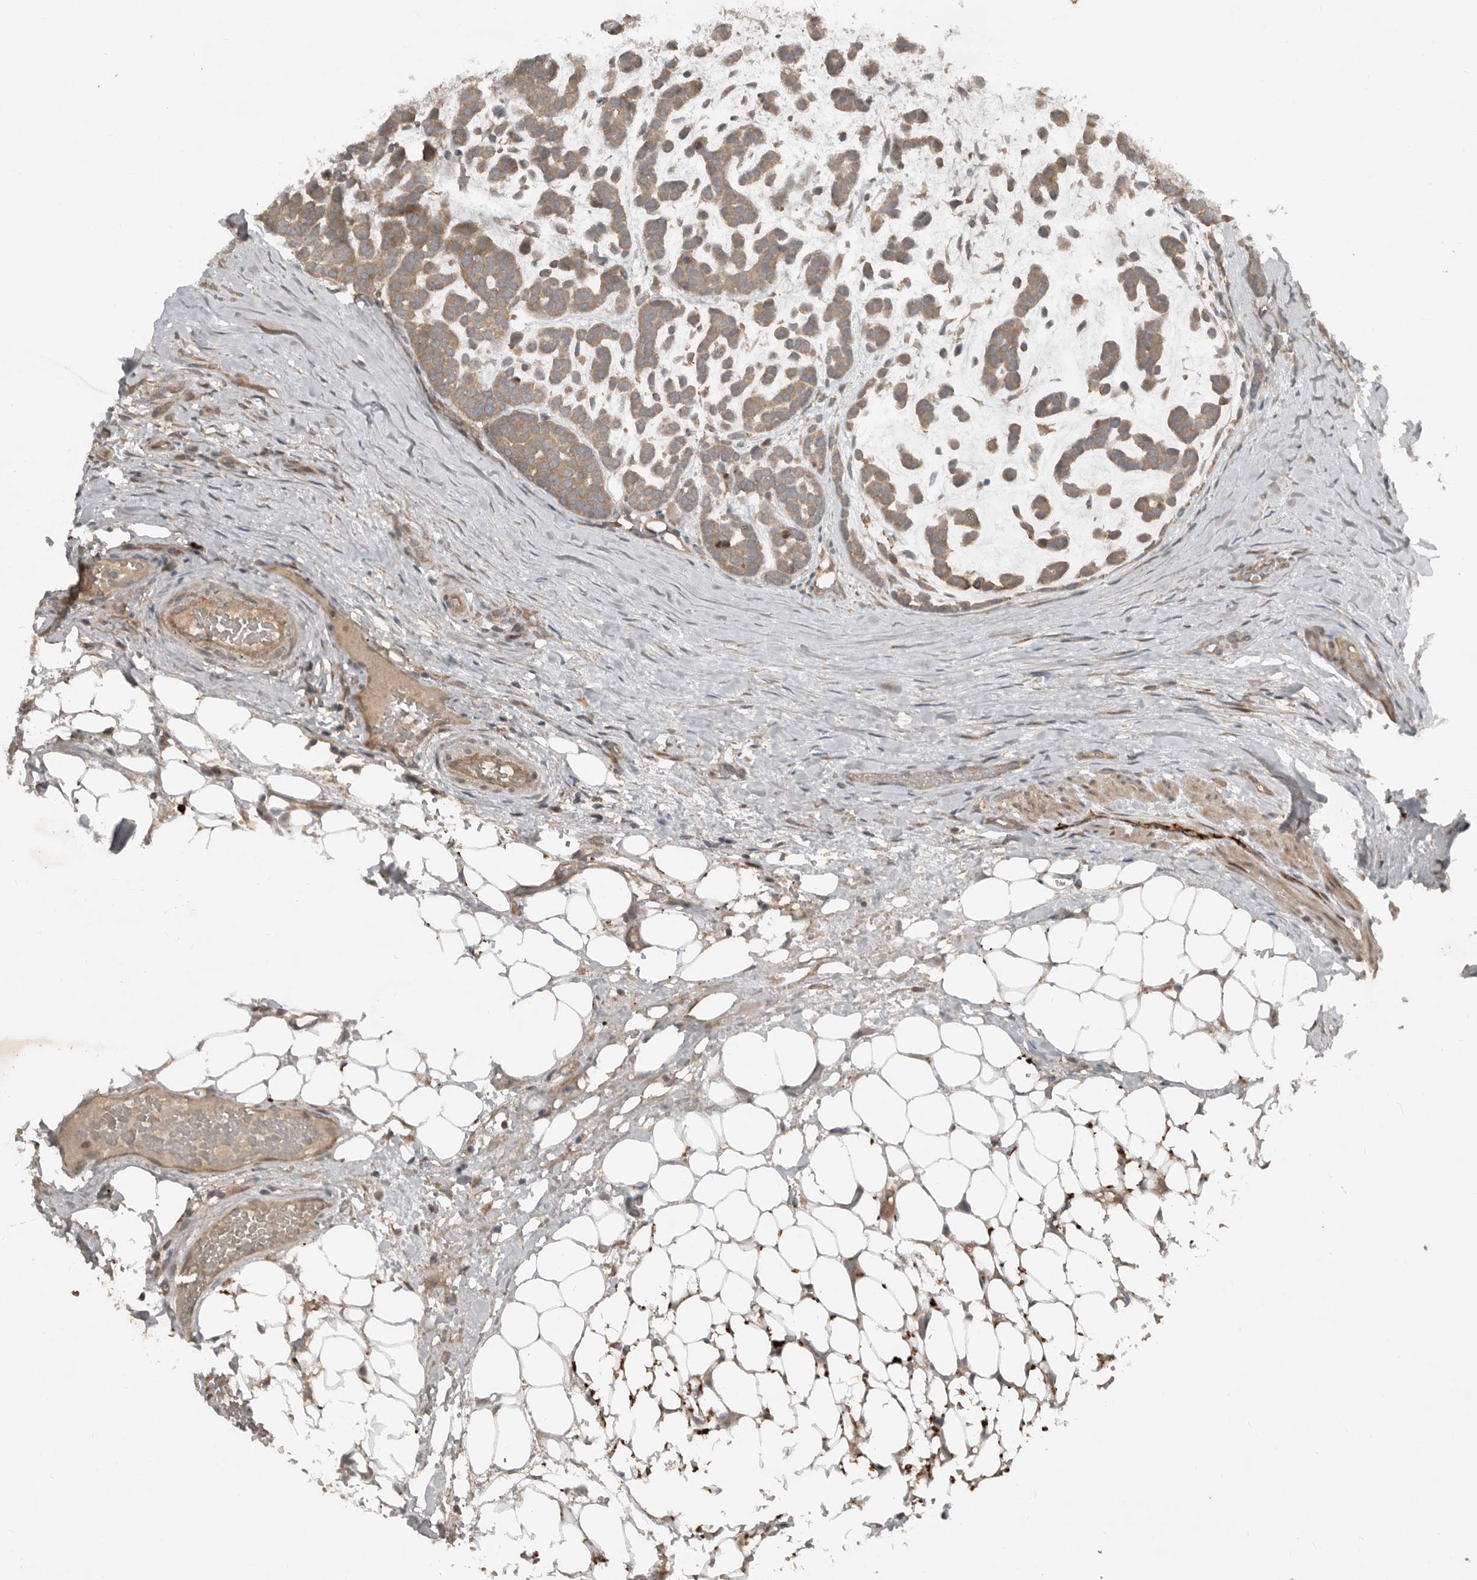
{"staining": {"intensity": "moderate", "quantity": ">75%", "location": "cytoplasmic/membranous"}, "tissue": "head and neck cancer", "cell_type": "Tumor cells", "image_type": "cancer", "snomed": [{"axis": "morphology", "description": "Adenocarcinoma, NOS"}, {"axis": "morphology", "description": "Adenoma, NOS"}, {"axis": "topography", "description": "Head-Neck"}], "caption": "Immunohistochemical staining of head and neck cancer displays medium levels of moderate cytoplasmic/membranous positivity in about >75% of tumor cells.", "gene": "TEAD3", "patient": {"sex": "female", "age": 55}}